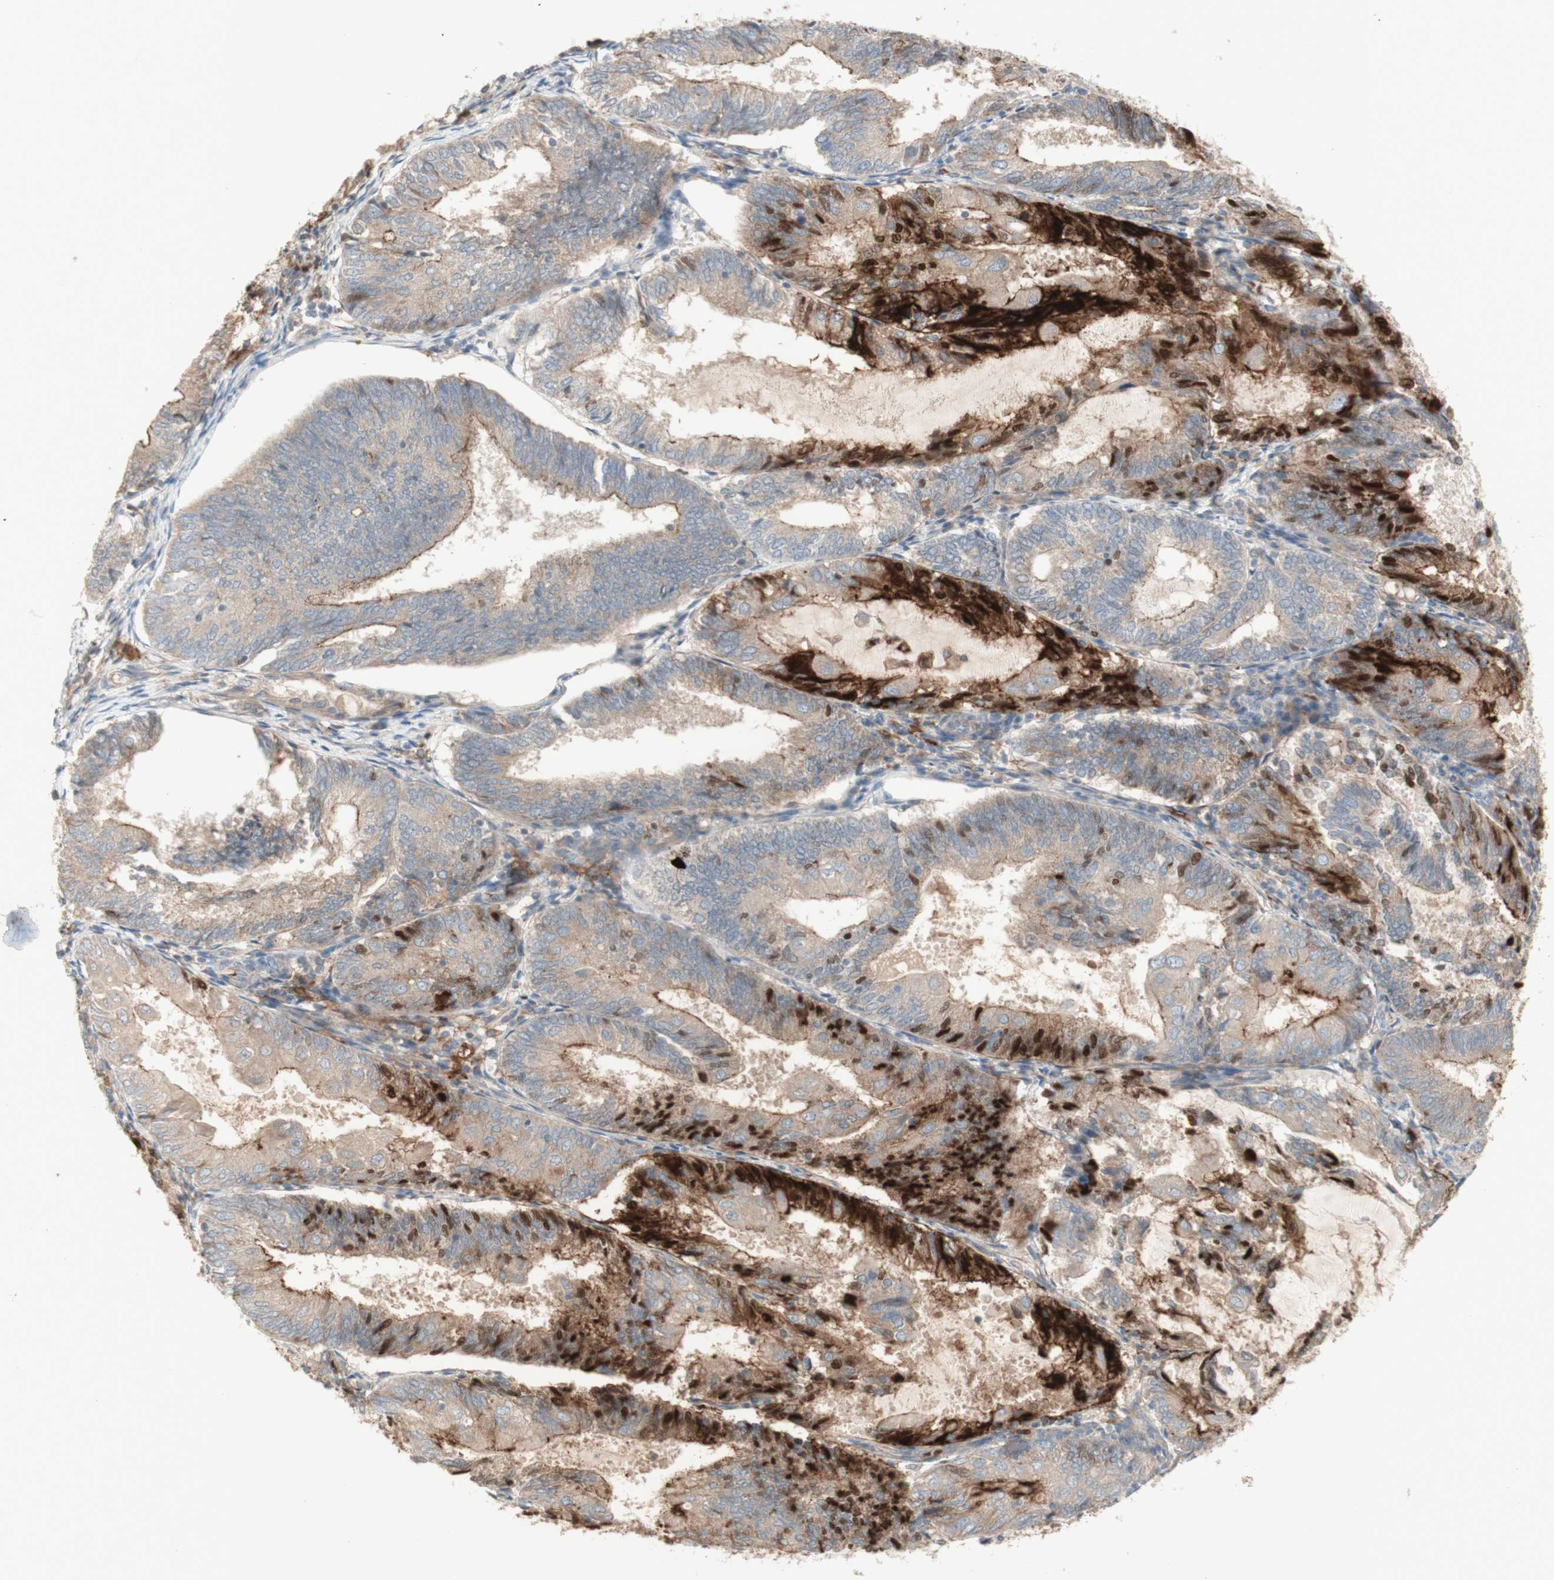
{"staining": {"intensity": "moderate", "quantity": ">75%", "location": "cytoplasmic/membranous"}, "tissue": "endometrial cancer", "cell_type": "Tumor cells", "image_type": "cancer", "snomed": [{"axis": "morphology", "description": "Adenocarcinoma, NOS"}, {"axis": "topography", "description": "Endometrium"}], "caption": "Immunohistochemical staining of human adenocarcinoma (endometrial) reveals medium levels of moderate cytoplasmic/membranous protein positivity in approximately >75% of tumor cells.", "gene": "PTGER4", "patient": {"sex": "female", "age": 81}}